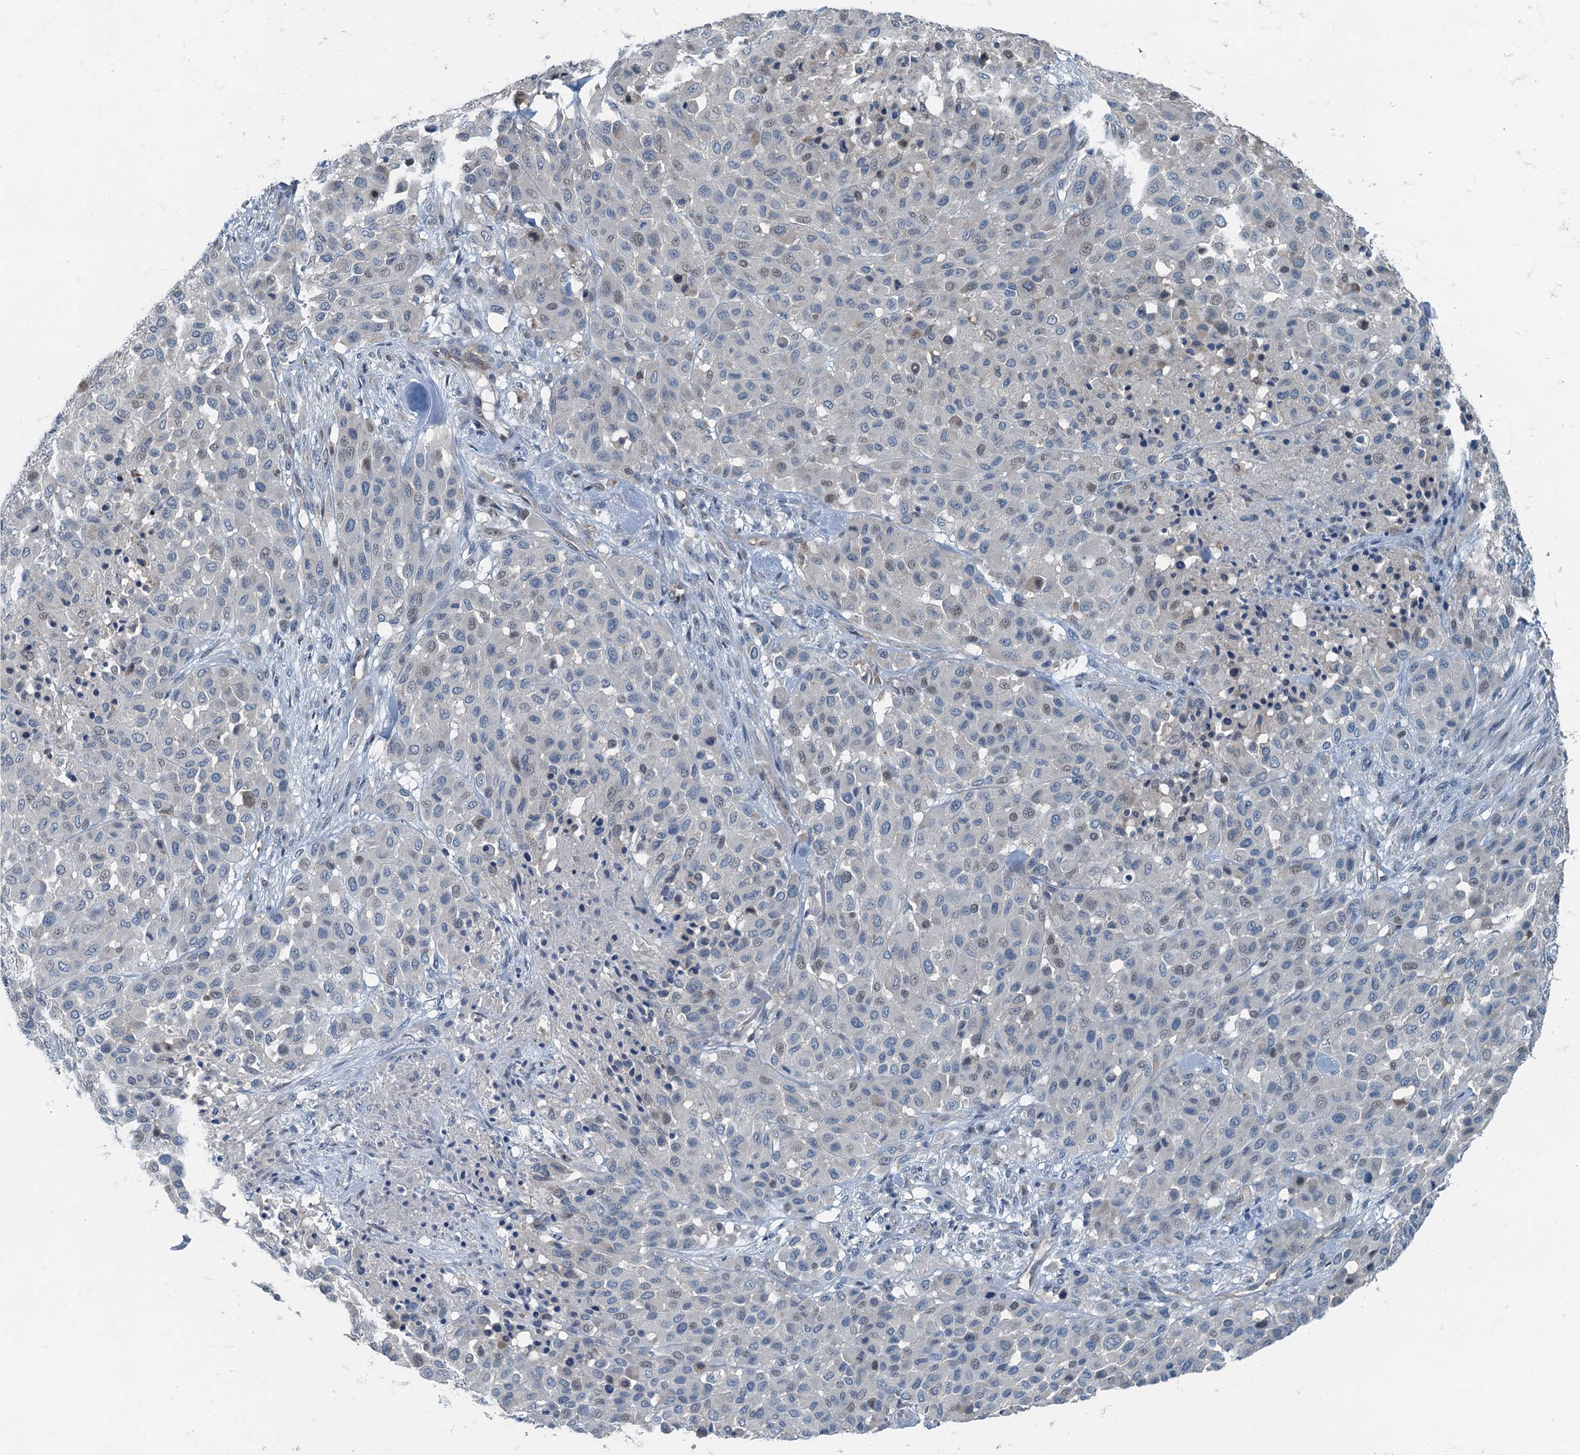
{"staining": {"intensity": "weak", "quantity": "<25%", "location": "cytoplasmic/membranous,nuclear"}, "tissue": "melanoma", "cell_type": "Tumor cells", "image_type": "cancer", "snomed": [{"axis": "morphology", "description": "Malignant melanoma, Metastatic site"}, {"axis": "topography", "description": "Skin"}], "caption": "An immunohistochemistry image of melanoma is shown. There is no staining in tumor cells of melanoma.", "gene": "GFOD2", "patient": {"sex": "female", "age": 81}}